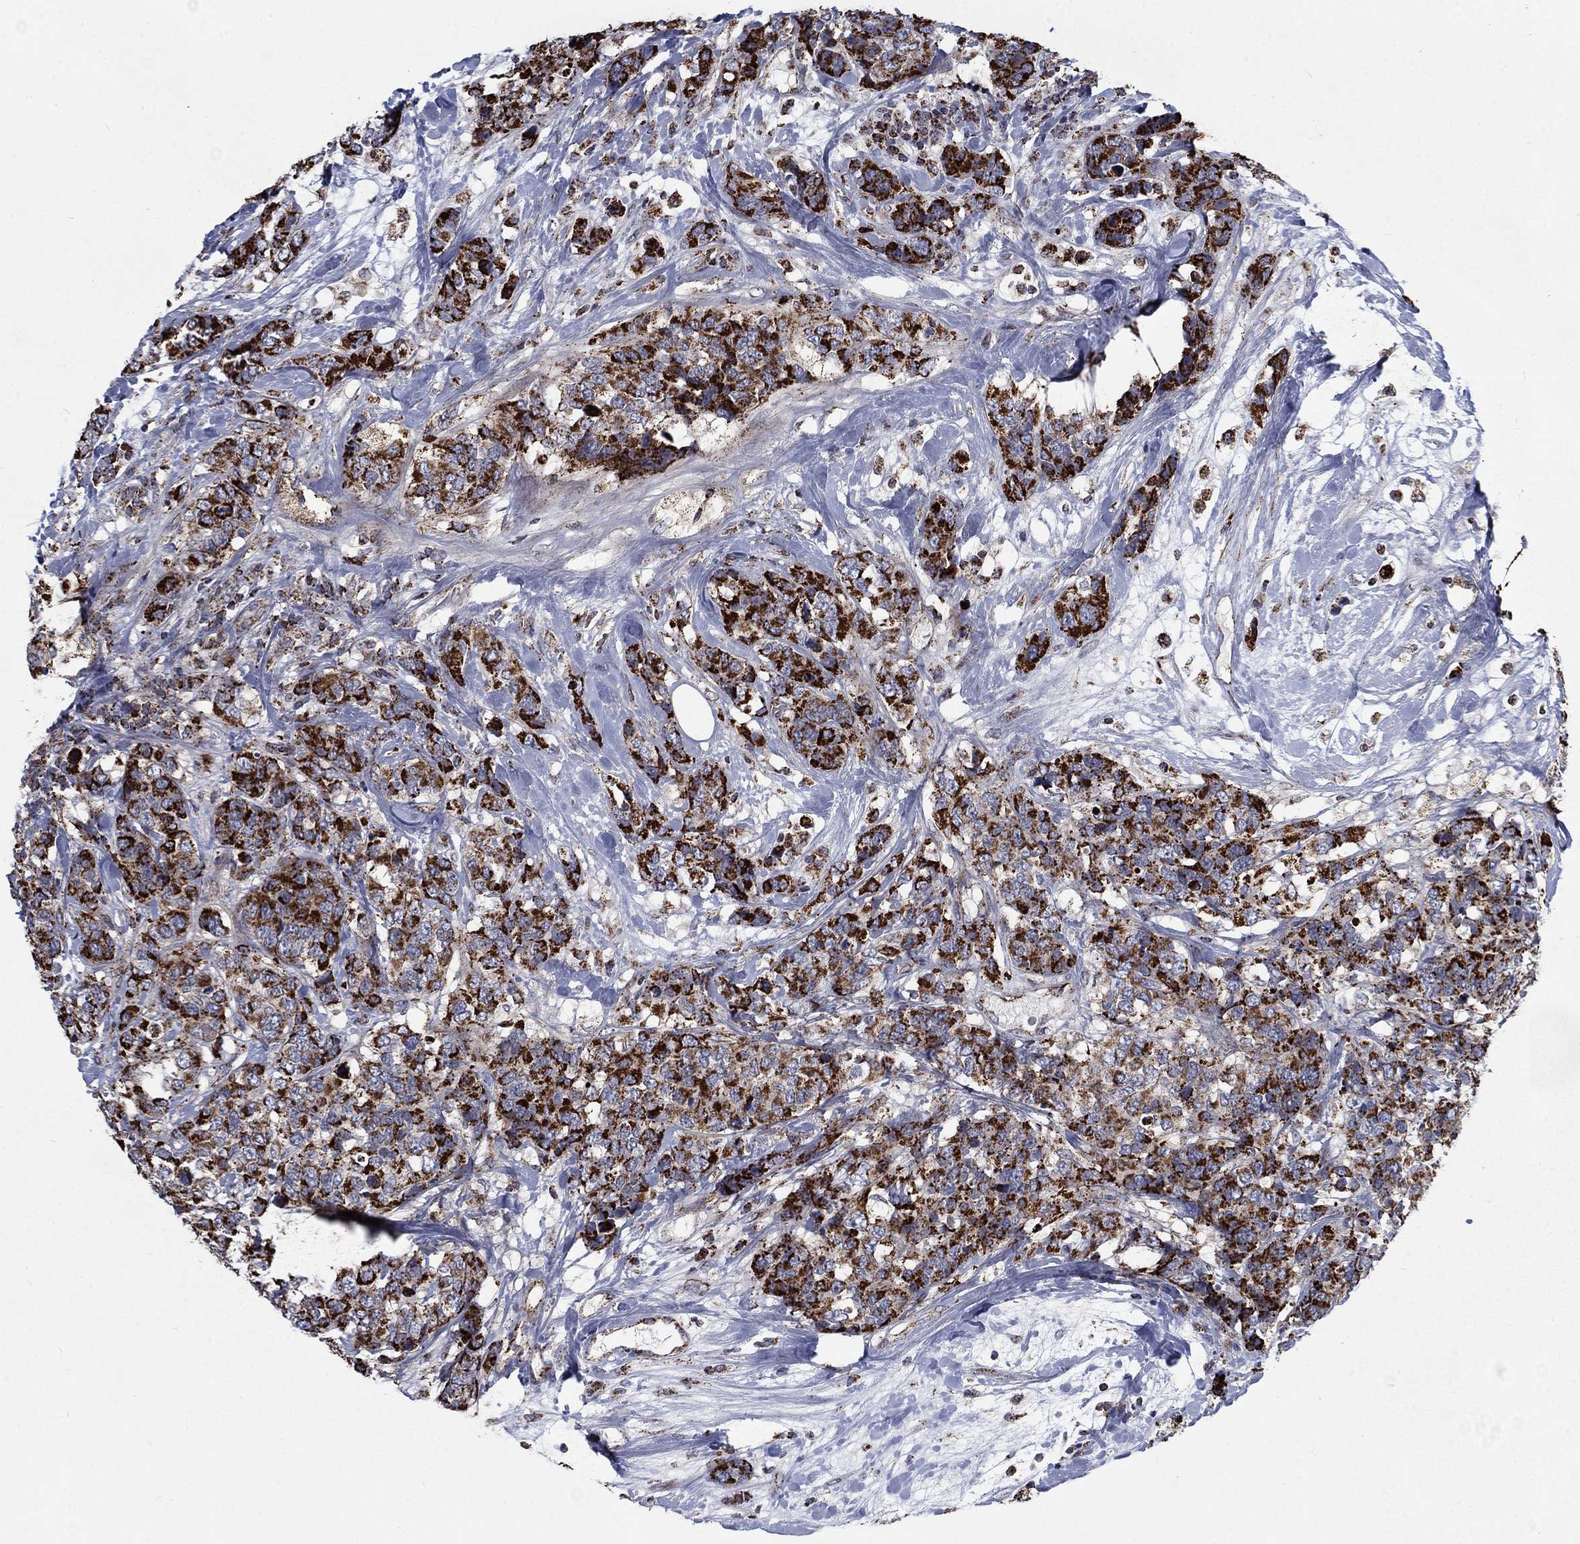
{"staining": {"intensity": "strong", "quantity": ">75%", "location": "cytoplasmic/membranous"}, "tissue": "breast cancer", "cell_type": "Tumor cells", "image_type": "cancer", "snomed": [{"axis": "morphology", "description": "Lobular carcinoma"}, {"axis": "topography", "description": "Breast"}], "caption": "Immunohistochemical staining of human breast cancer (lobular carcinoma) demonstrates high levels of strong cytoplasmic/membranous protein positivity in about >75% of tumor cells. The staining is performed using DAB brown chromogen to label protein expression. The nuclei are counter-stained blue using hematoxylin.", "gene": "MOAP1", "patient": {"sex": "female", "age": 59}}